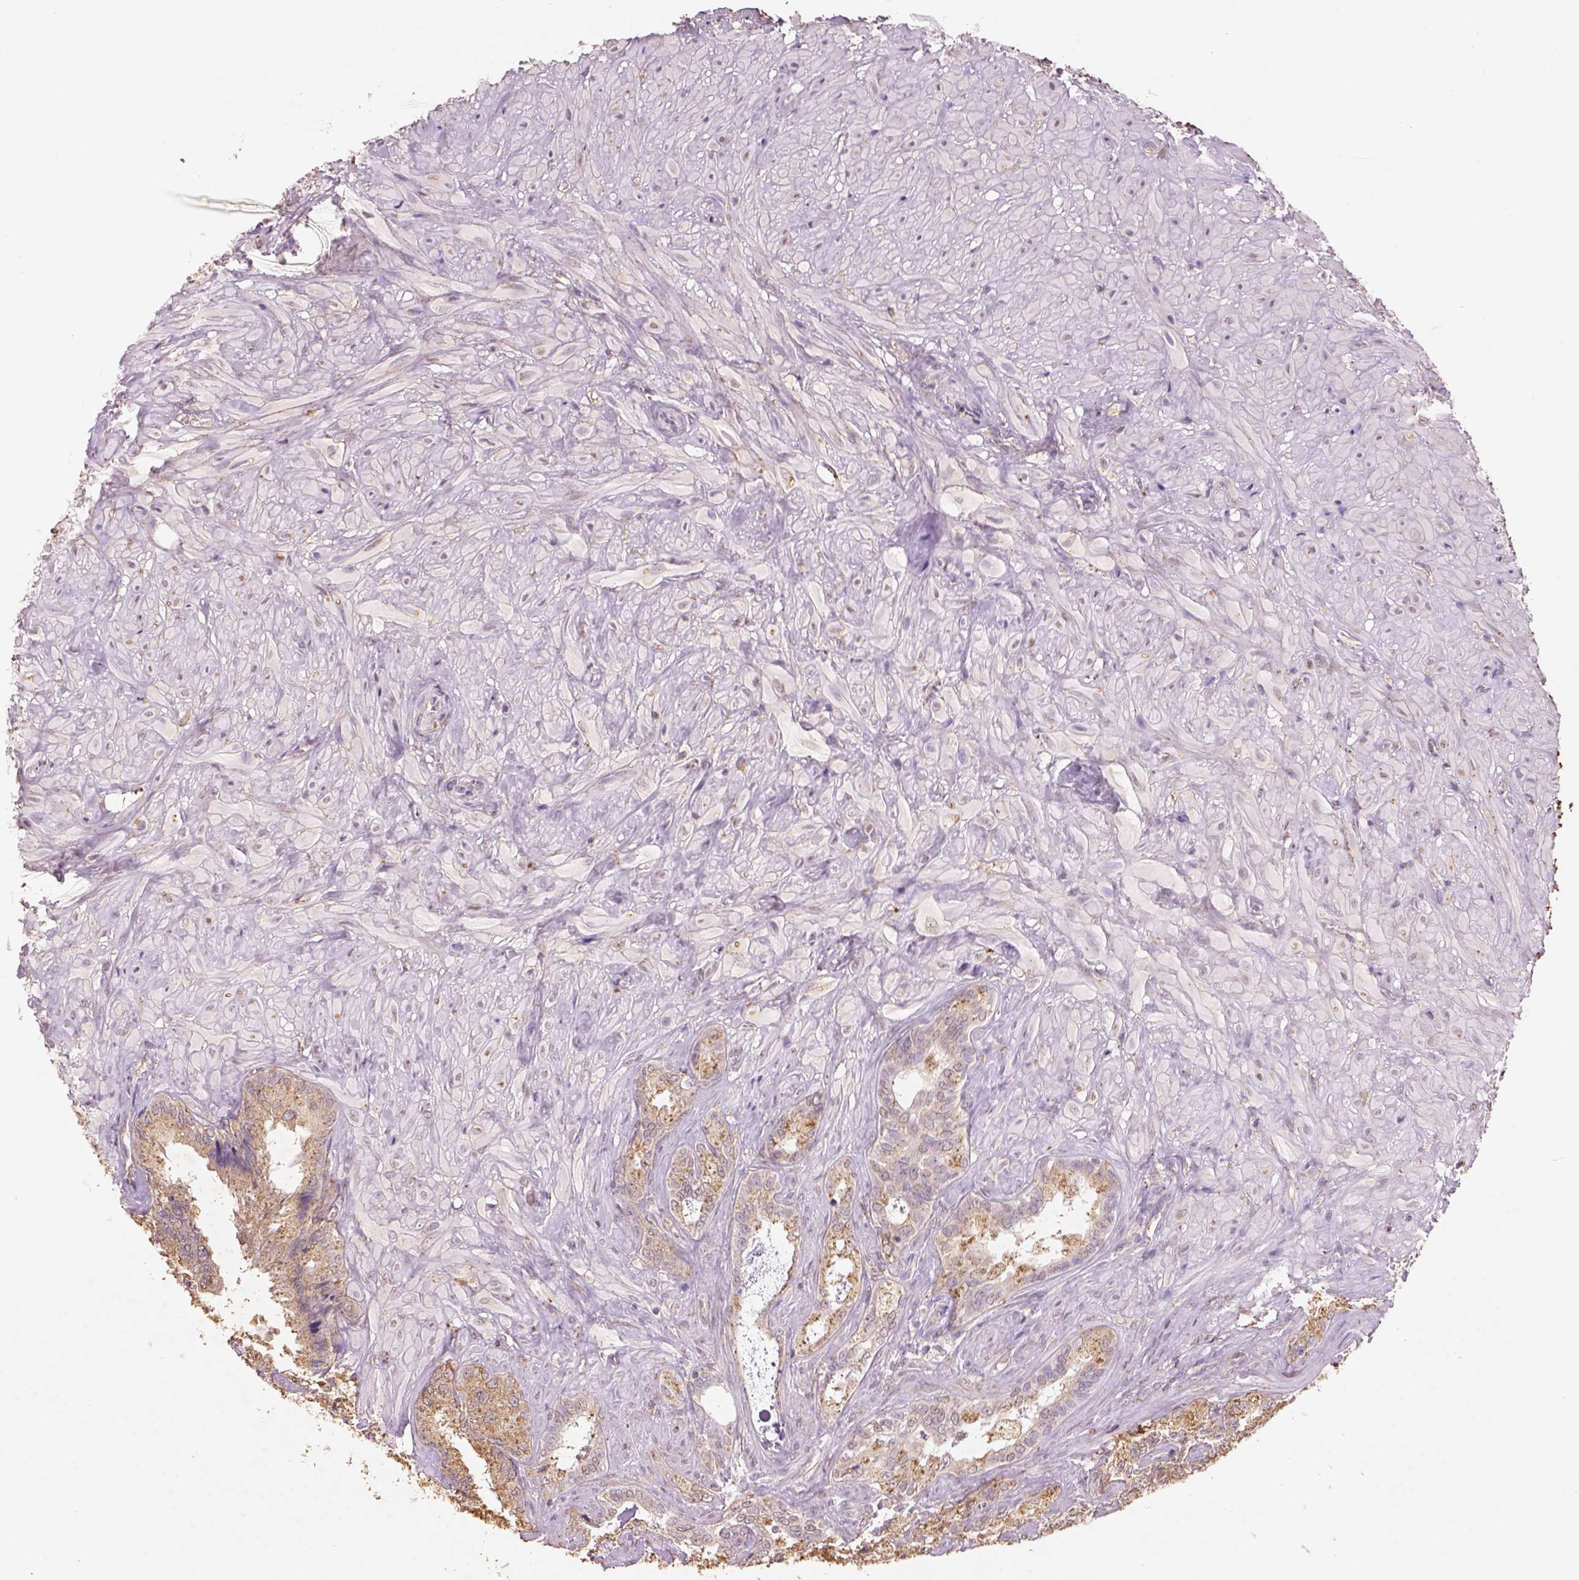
{"staining": {"intensity": "weak", "quantity": "<25%", "location": "cytoplasmic/membranous"}, "tissue": "seminal vesicle", "cell_type": "Glandular cells", "image_type": "normal", "snomed": [{"axis": "morphology", "description": "Normal tissue, NOS"}, {"axis": "topography", "description": "Seminal veicle"}], "caption": "Glandular cells are negative for brown protein staining in benign seminal vesicle. The staining is performed using DAB brown chromogen with nuclei counter-stained in using hematoxylin.", "gene": "AP2B1", "patient": {"sex": "male", "age": 72}}